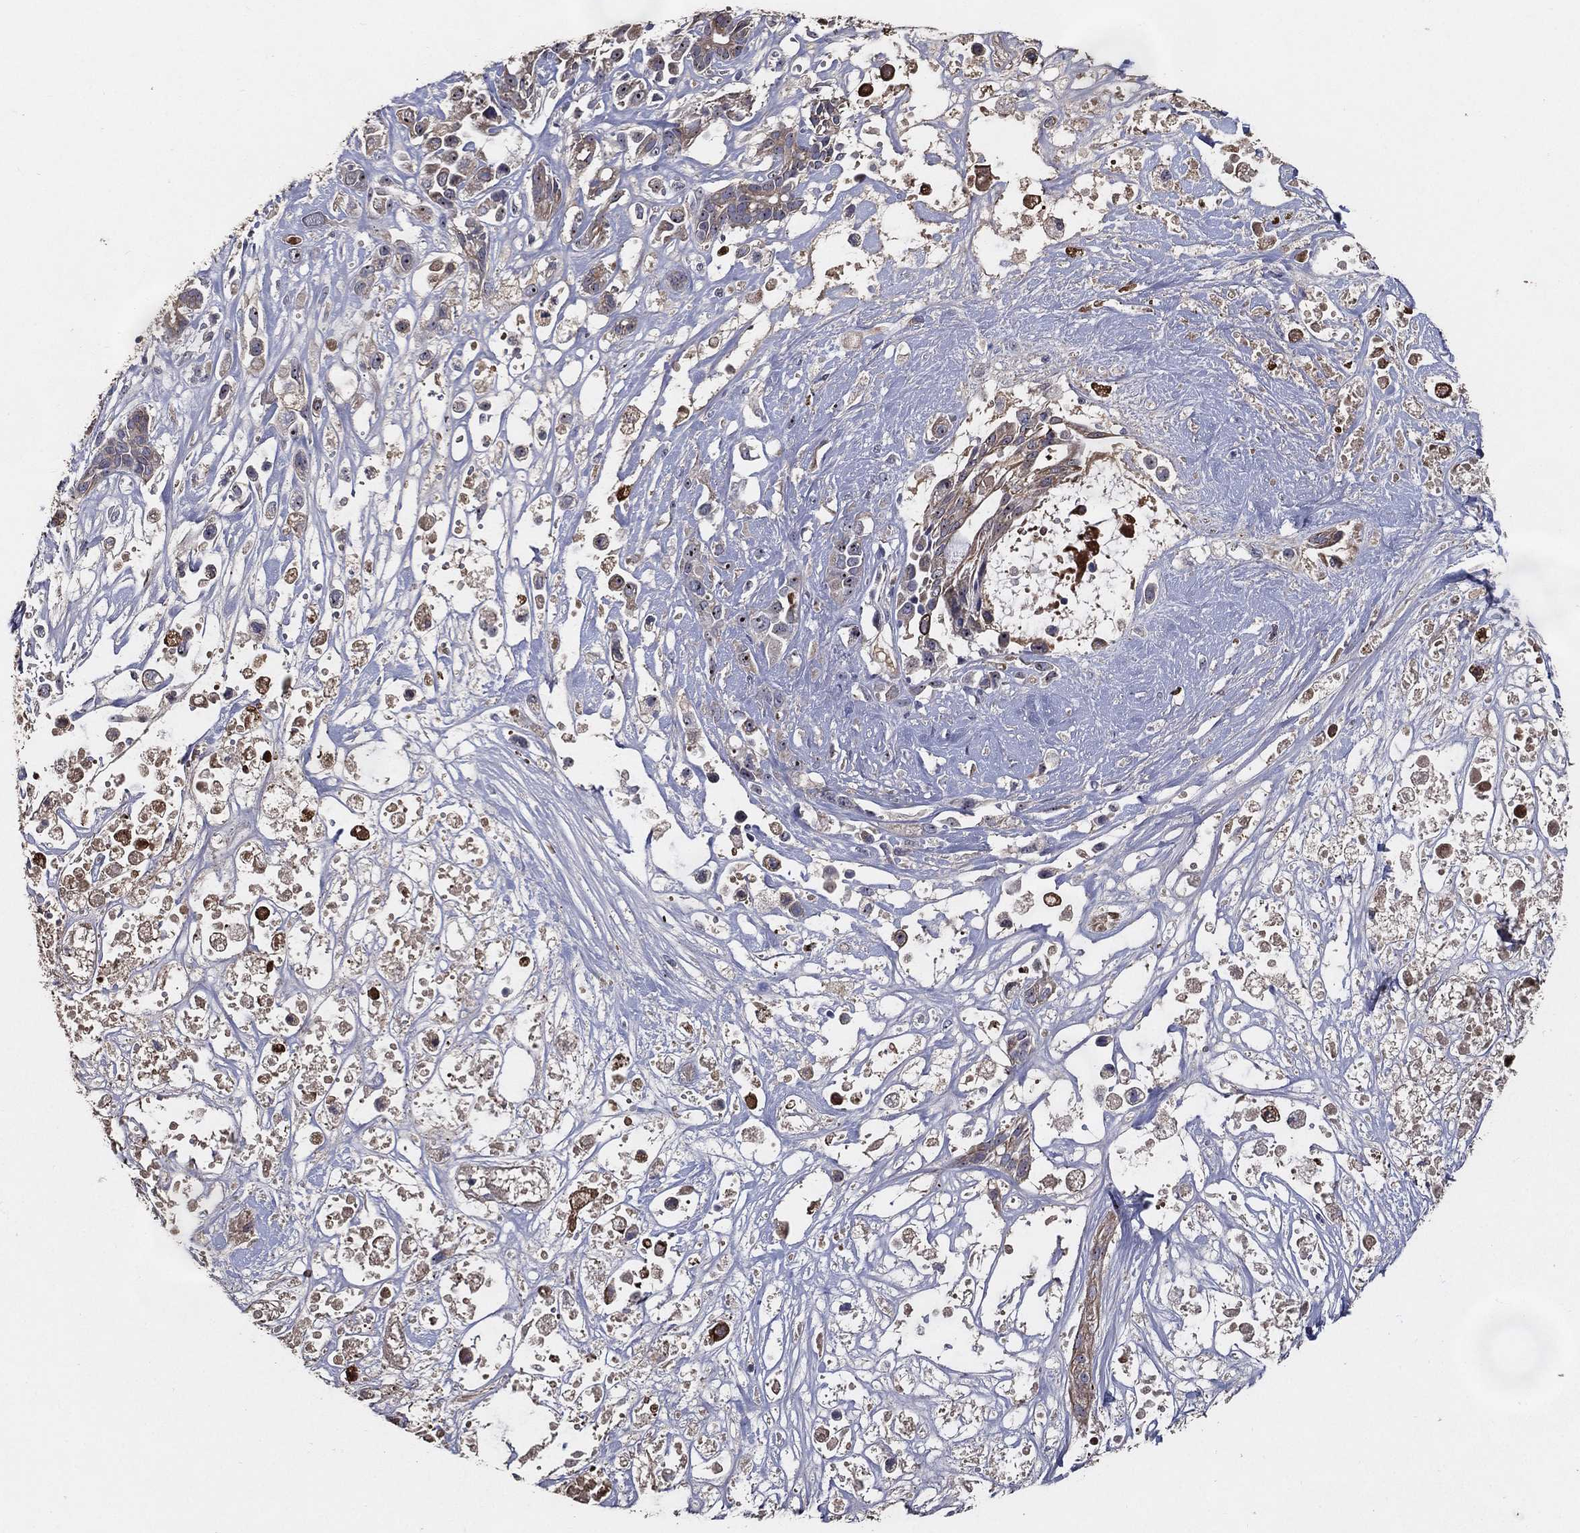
{"staining": {"intensity": "negative", "quantity": "none", "location": "none"}, "tissue": "pancreatic cancer", "cell_type": "Tumor cells", "image_type": "cancer", "snomed": [{"axis": "morphology", "description": "Adenocarcinoma, NOS"}, {"axis": "topography", "description": "Pancreas"}], "caption": "Tumor cells are negative for protein expression in human pancreatic cancer. (DAB (3,3'-diaminobenzidine) immunohistochemistry with hematoxylin counter stain).", "gene": "EFNA1", "patient": {"sex": "male", "age": 44}}